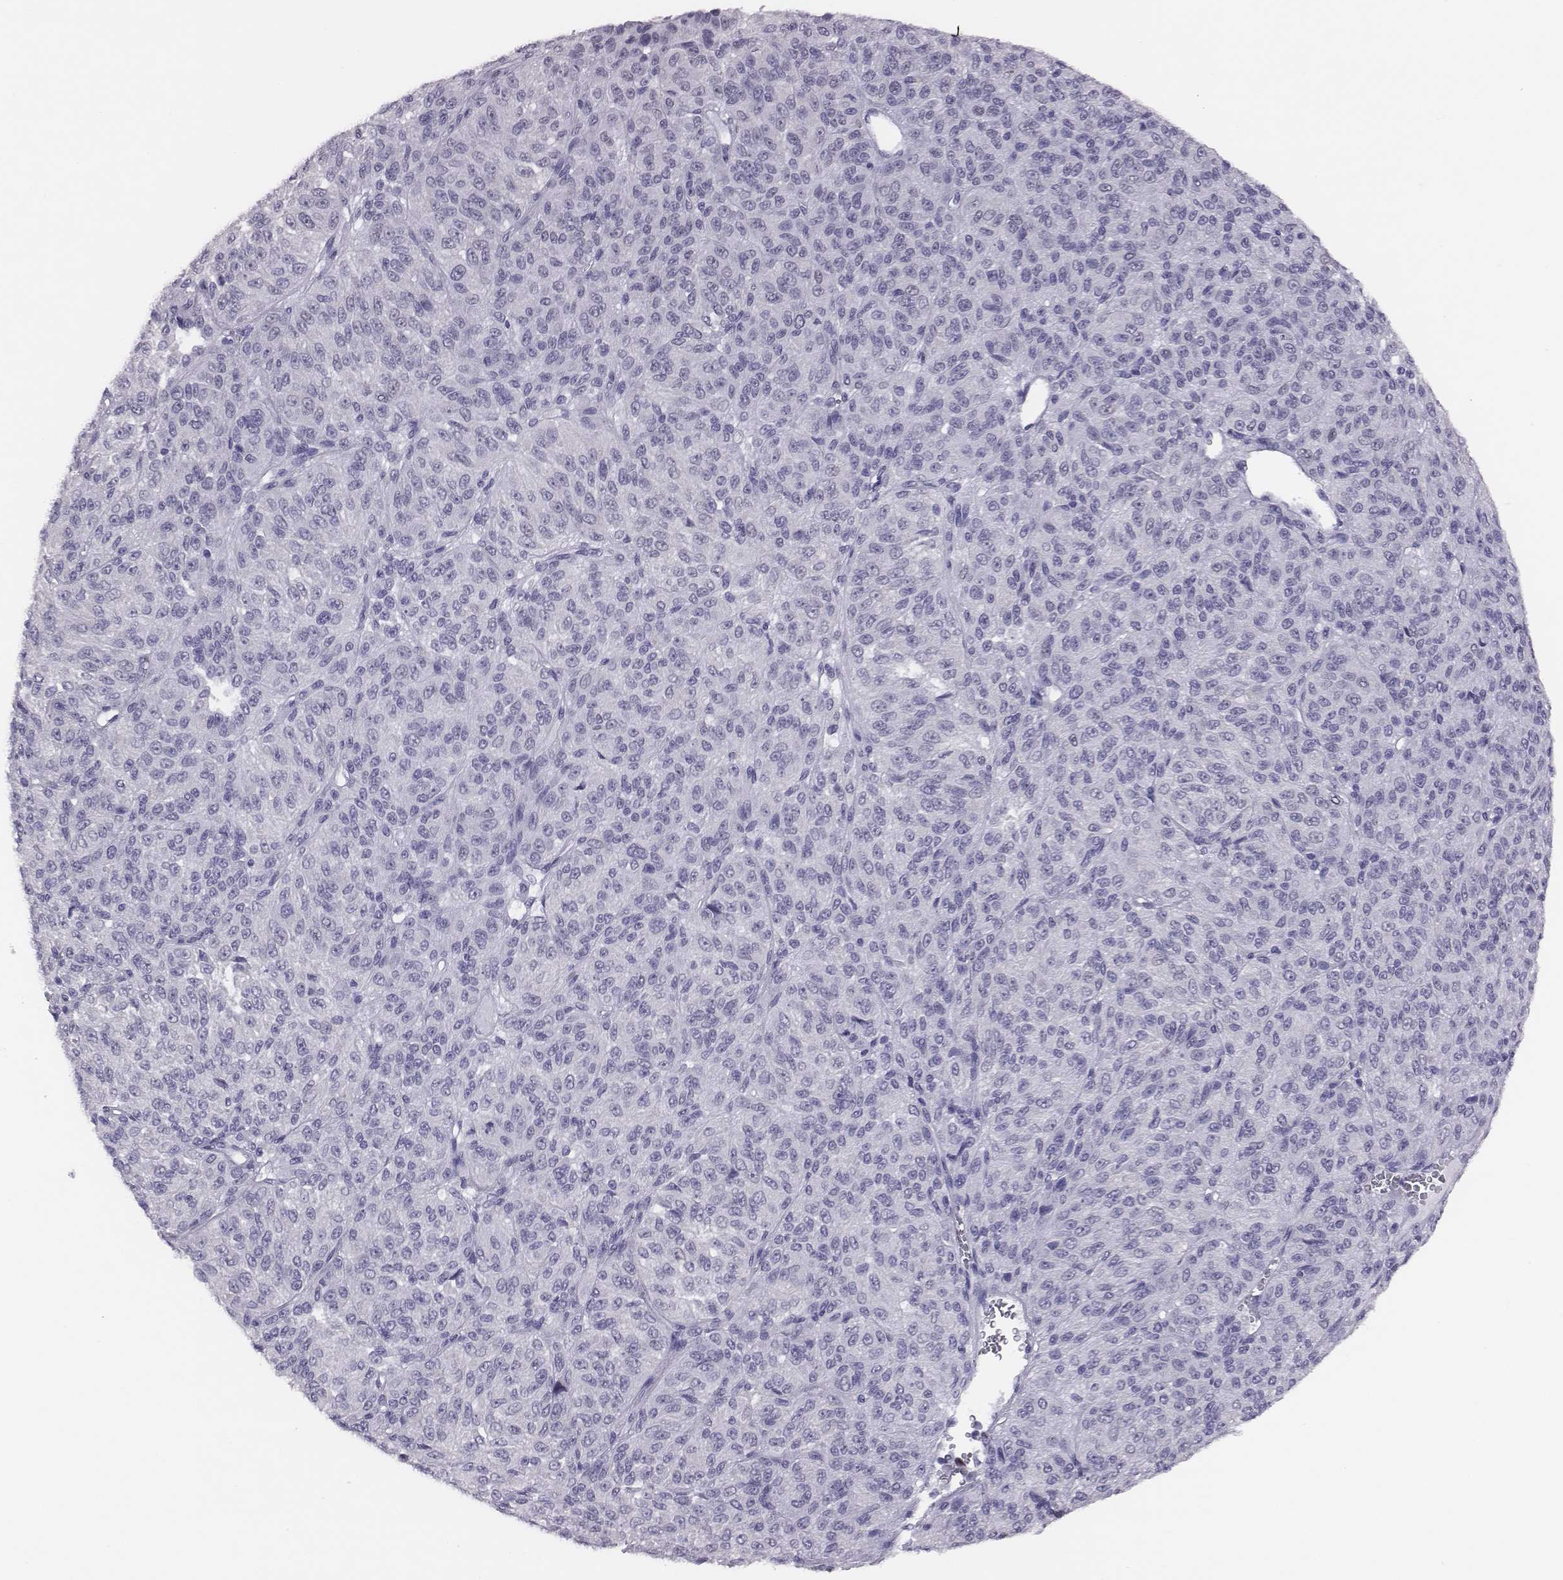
{"staining": {"intensity": "negative", "quantity": "none", "location": "none"}, "tissue": "melanoma", "cell_type": "Tumor cells", "image_type": "cancer", "snomed": [{"axis": "morphology", "description": "Malignant melanoma, Metastatic site"}, {"axis": "topography", "description": "Brain"}], "caption": "Tumor cells show no significant staining in malignant melanoma (metastatic site).", "gene": "ACOD1", "patient": {"sex": "female", "age": 56}}